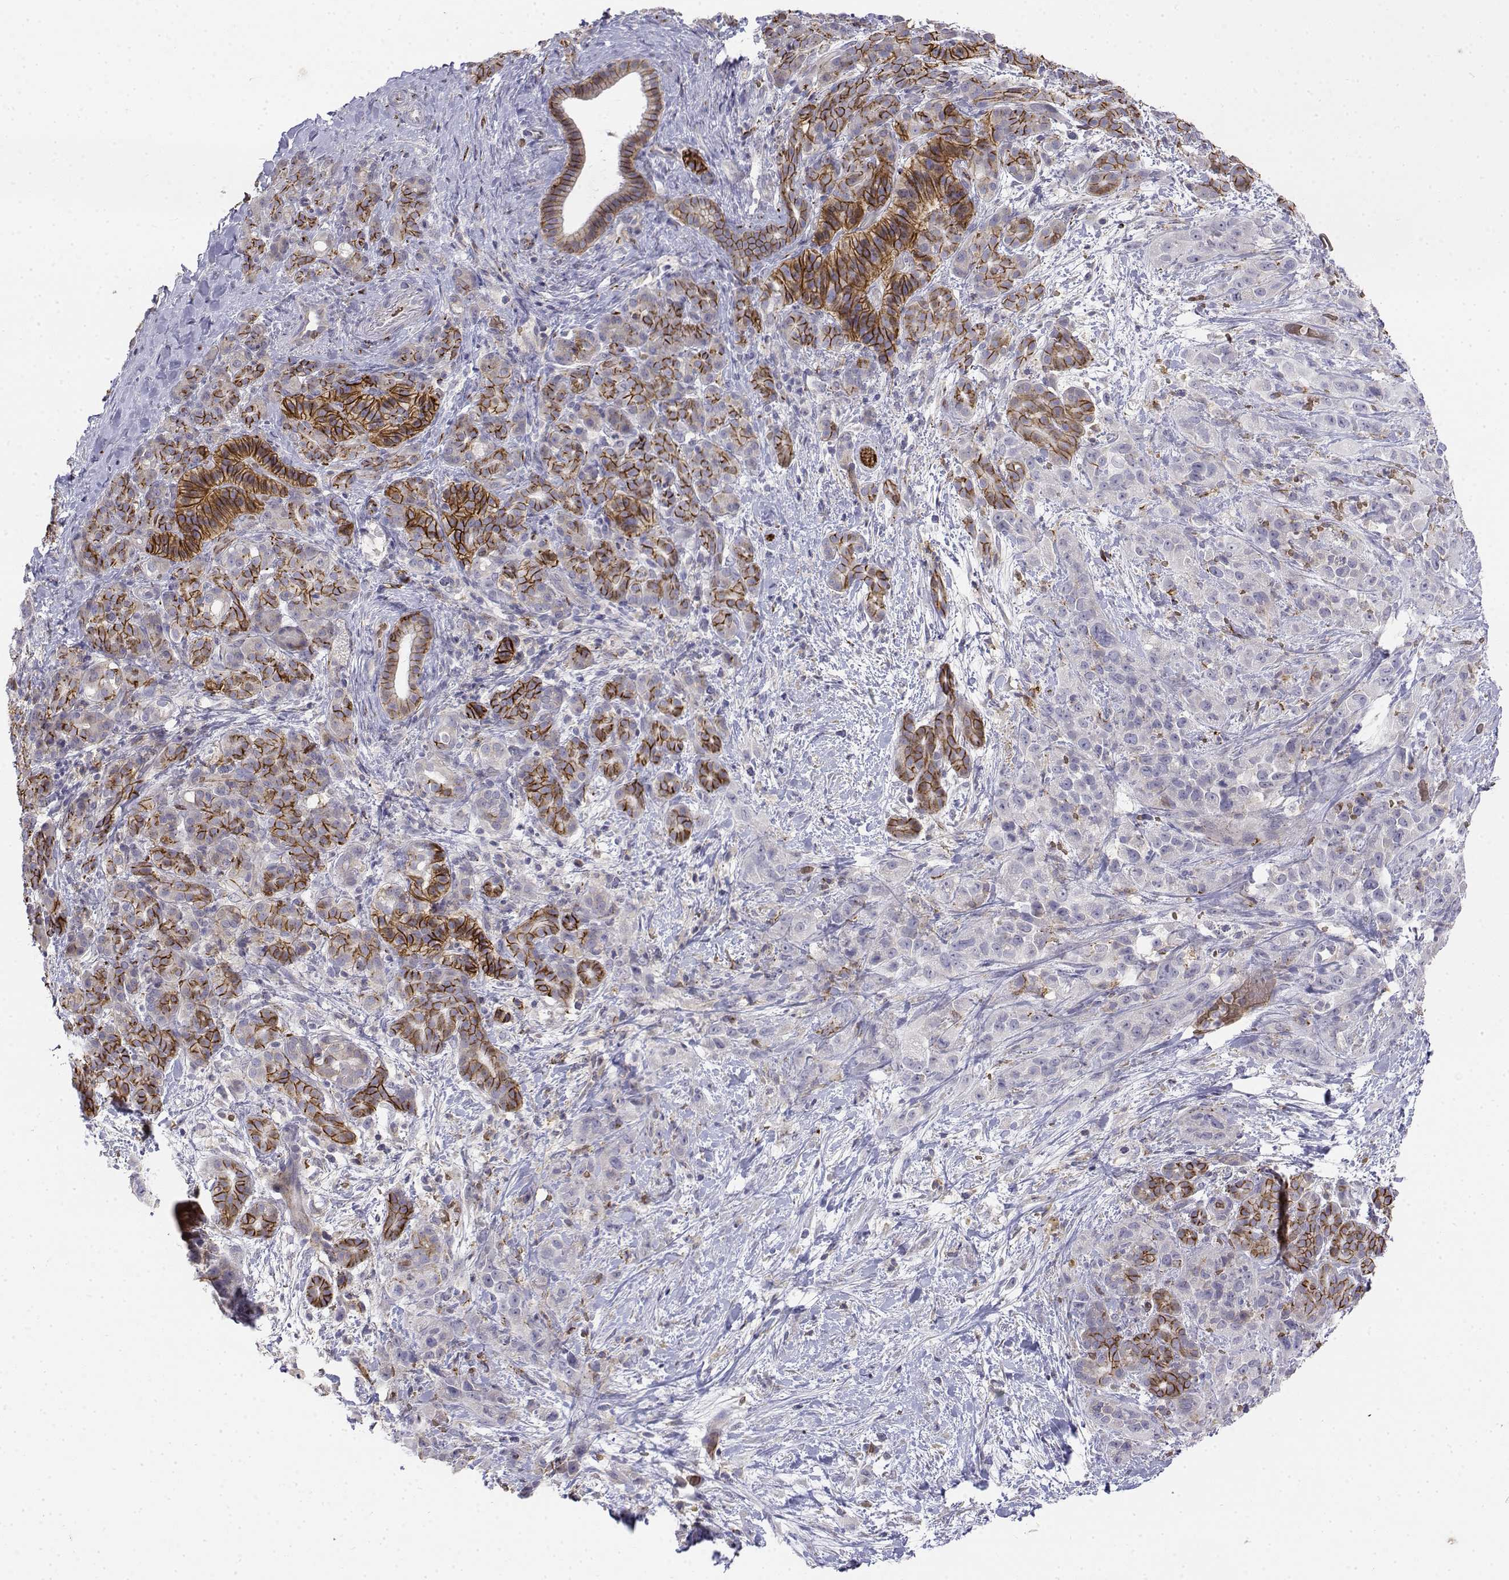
{"staining": {"intensity": "negative", "quantity": "none", "location": "none"}, "tissue": "pancreatic cancer", "cell_type": "Tumor cells", "image_type": "cancer", "snomed": [{"axis": "morphology", "description": "Adenocarcinoma, NOS"}, {"axis": "topography", "description": "Pancreas"}], "caption": "This is an IHC image of adenocarcinoma (pancreatic). There is no positivity in tumor cells.", "gene": "CADM1", "patient": {"sex": "male", "age": 44}}